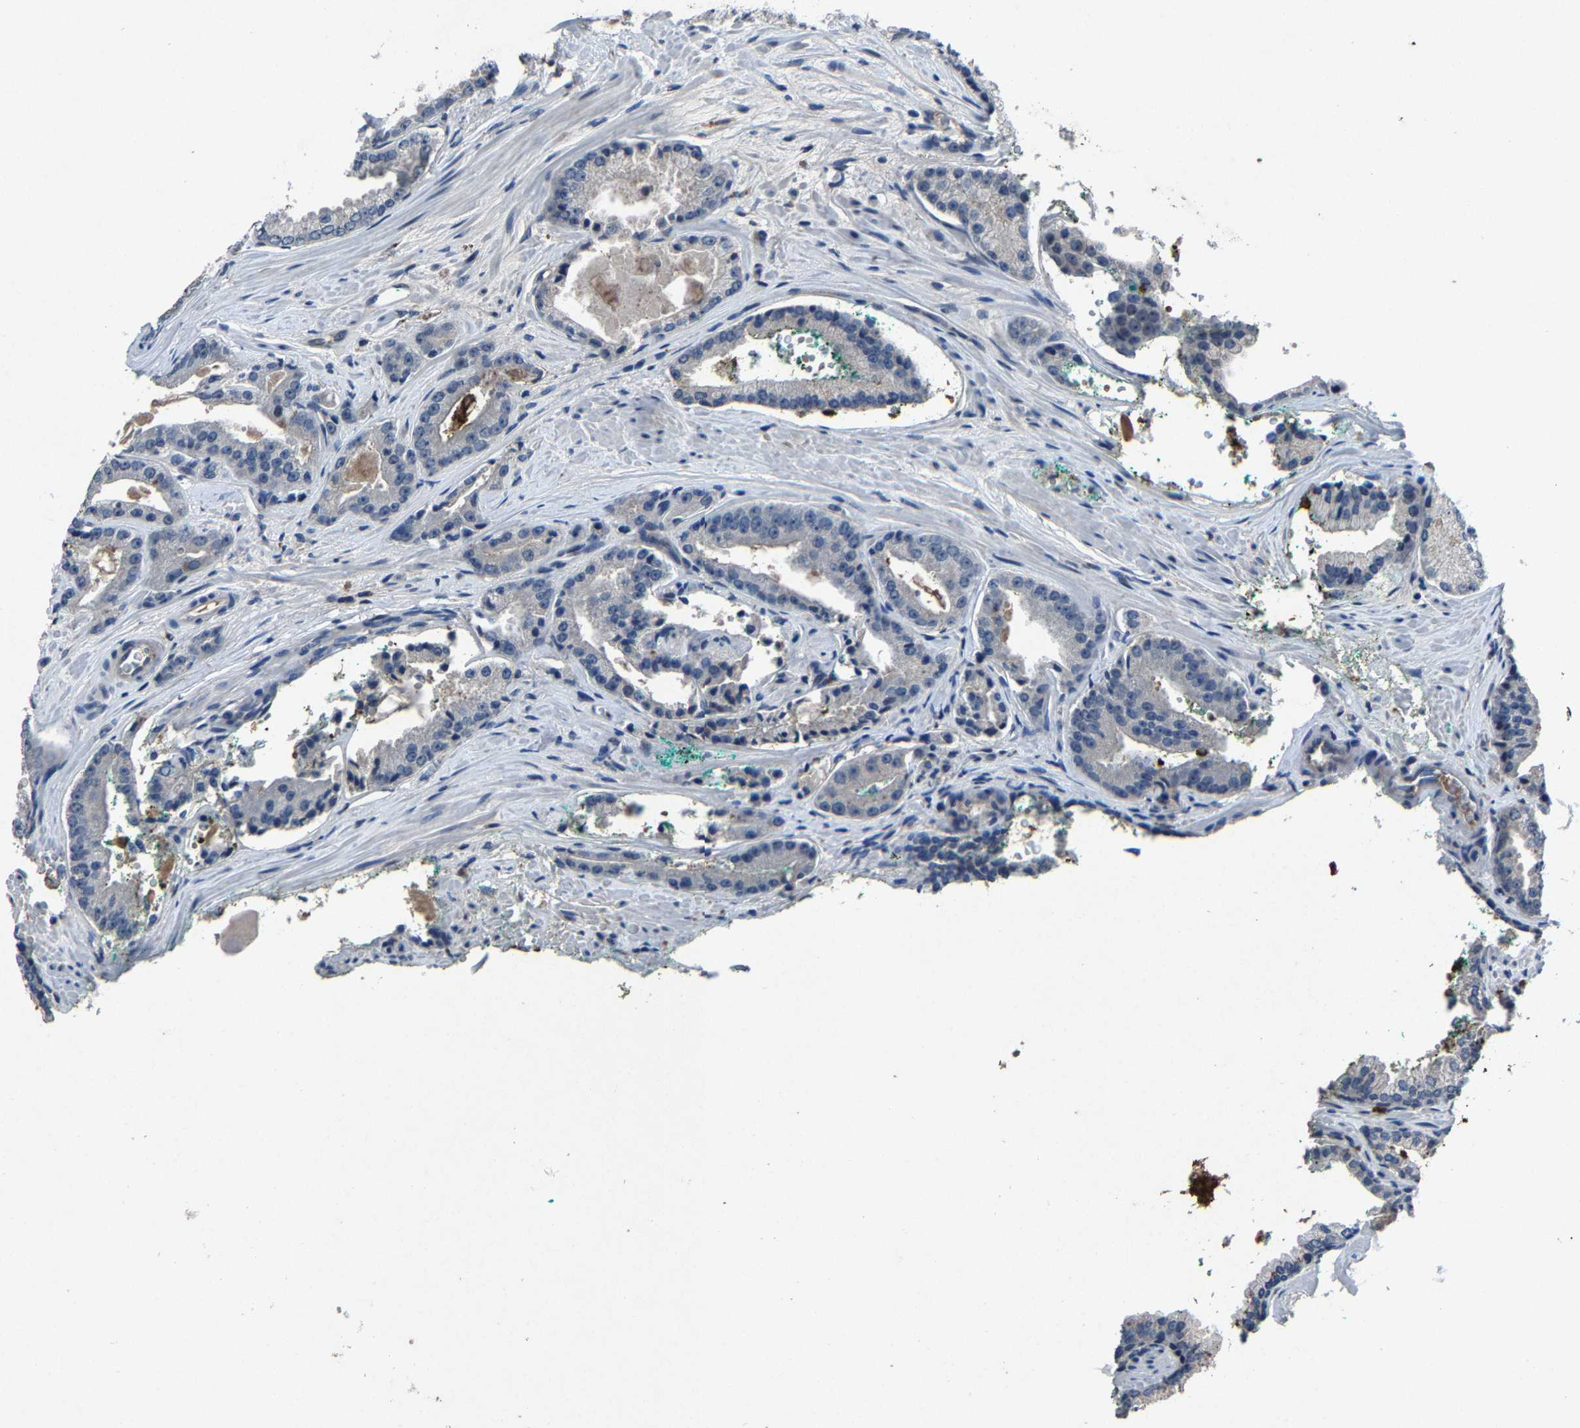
{"staining": {"intensity": "negative", "quantity": "none", "location": "none"}, "tissue": "prostate cancer", "cell_type": "Tumor cells", "image_type": "cancer", "snomed": [{"axis": "morphology", "description": "Adenocarcinoma, High grade"}, {"axis": "topography", "description": "Prostate"}], "caption": "Prostate cancer (adenocarcinoma (high-grade)) was stained to show a protein in brown. There is no significant positivity in tumor cells.", "gene": "PCNX2", "patient": {"sex": "male", "age": 71}}